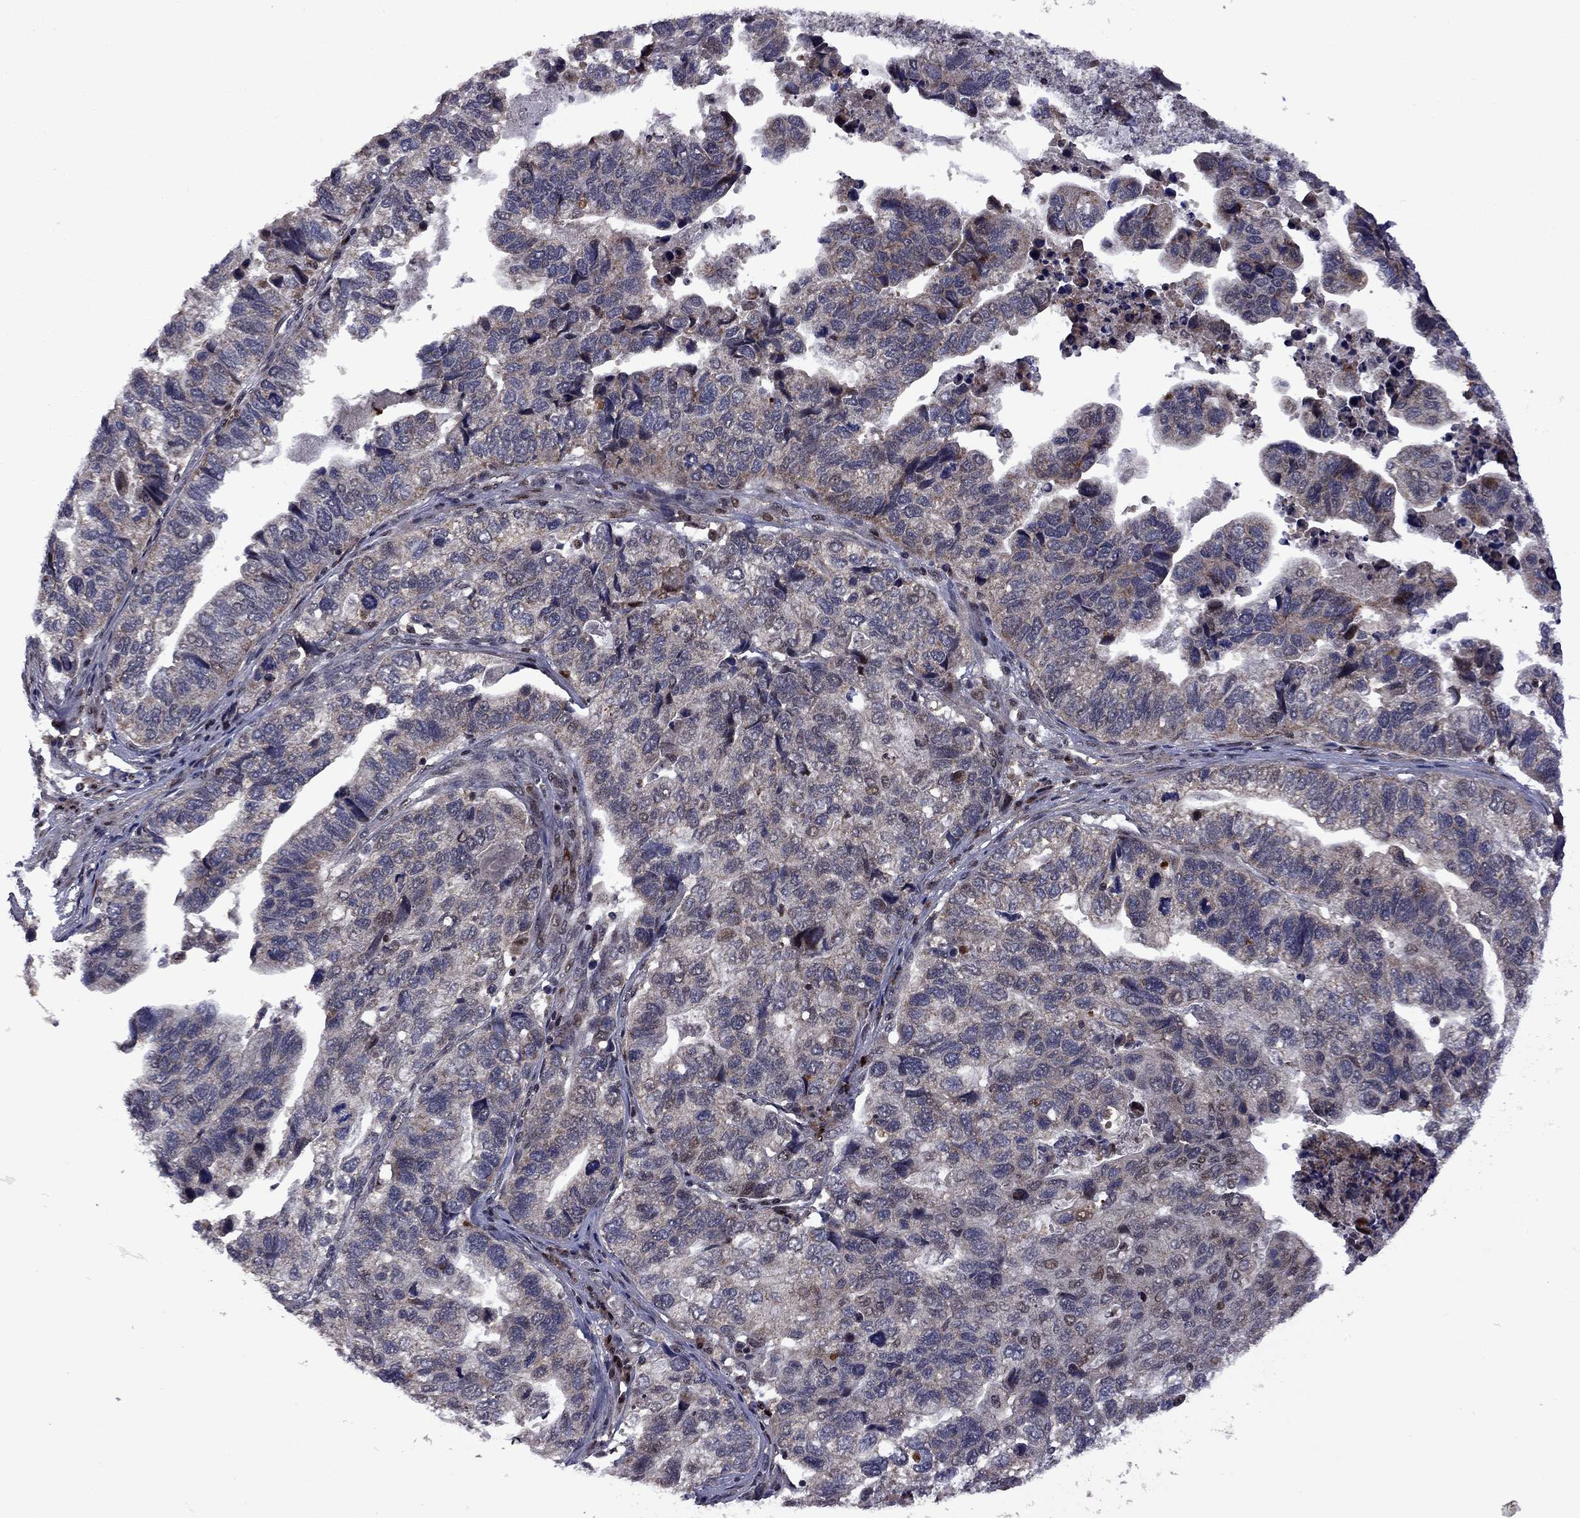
{"staining": {"intensity": "moderate", "quantity": "<25%", "location": "cytoplasmic/membranous"}, "tissue": "stomach cancer", "cell_type": "Tumor cells", "image_type": "cancer", "snomed": [{"axis": "morphology", "description": "Adenocarcinoma, NOS"}, {"axis": "topography", "description": "Stomach, upper"}], "caption": "Protein expression analysis of stomach adenocarcinoma demonstrates moderate cytoplasmic/membranous staining in about <25% of tumor cells.", "gene": "IPP", "patient": {"sex": "female", "age": 67}}